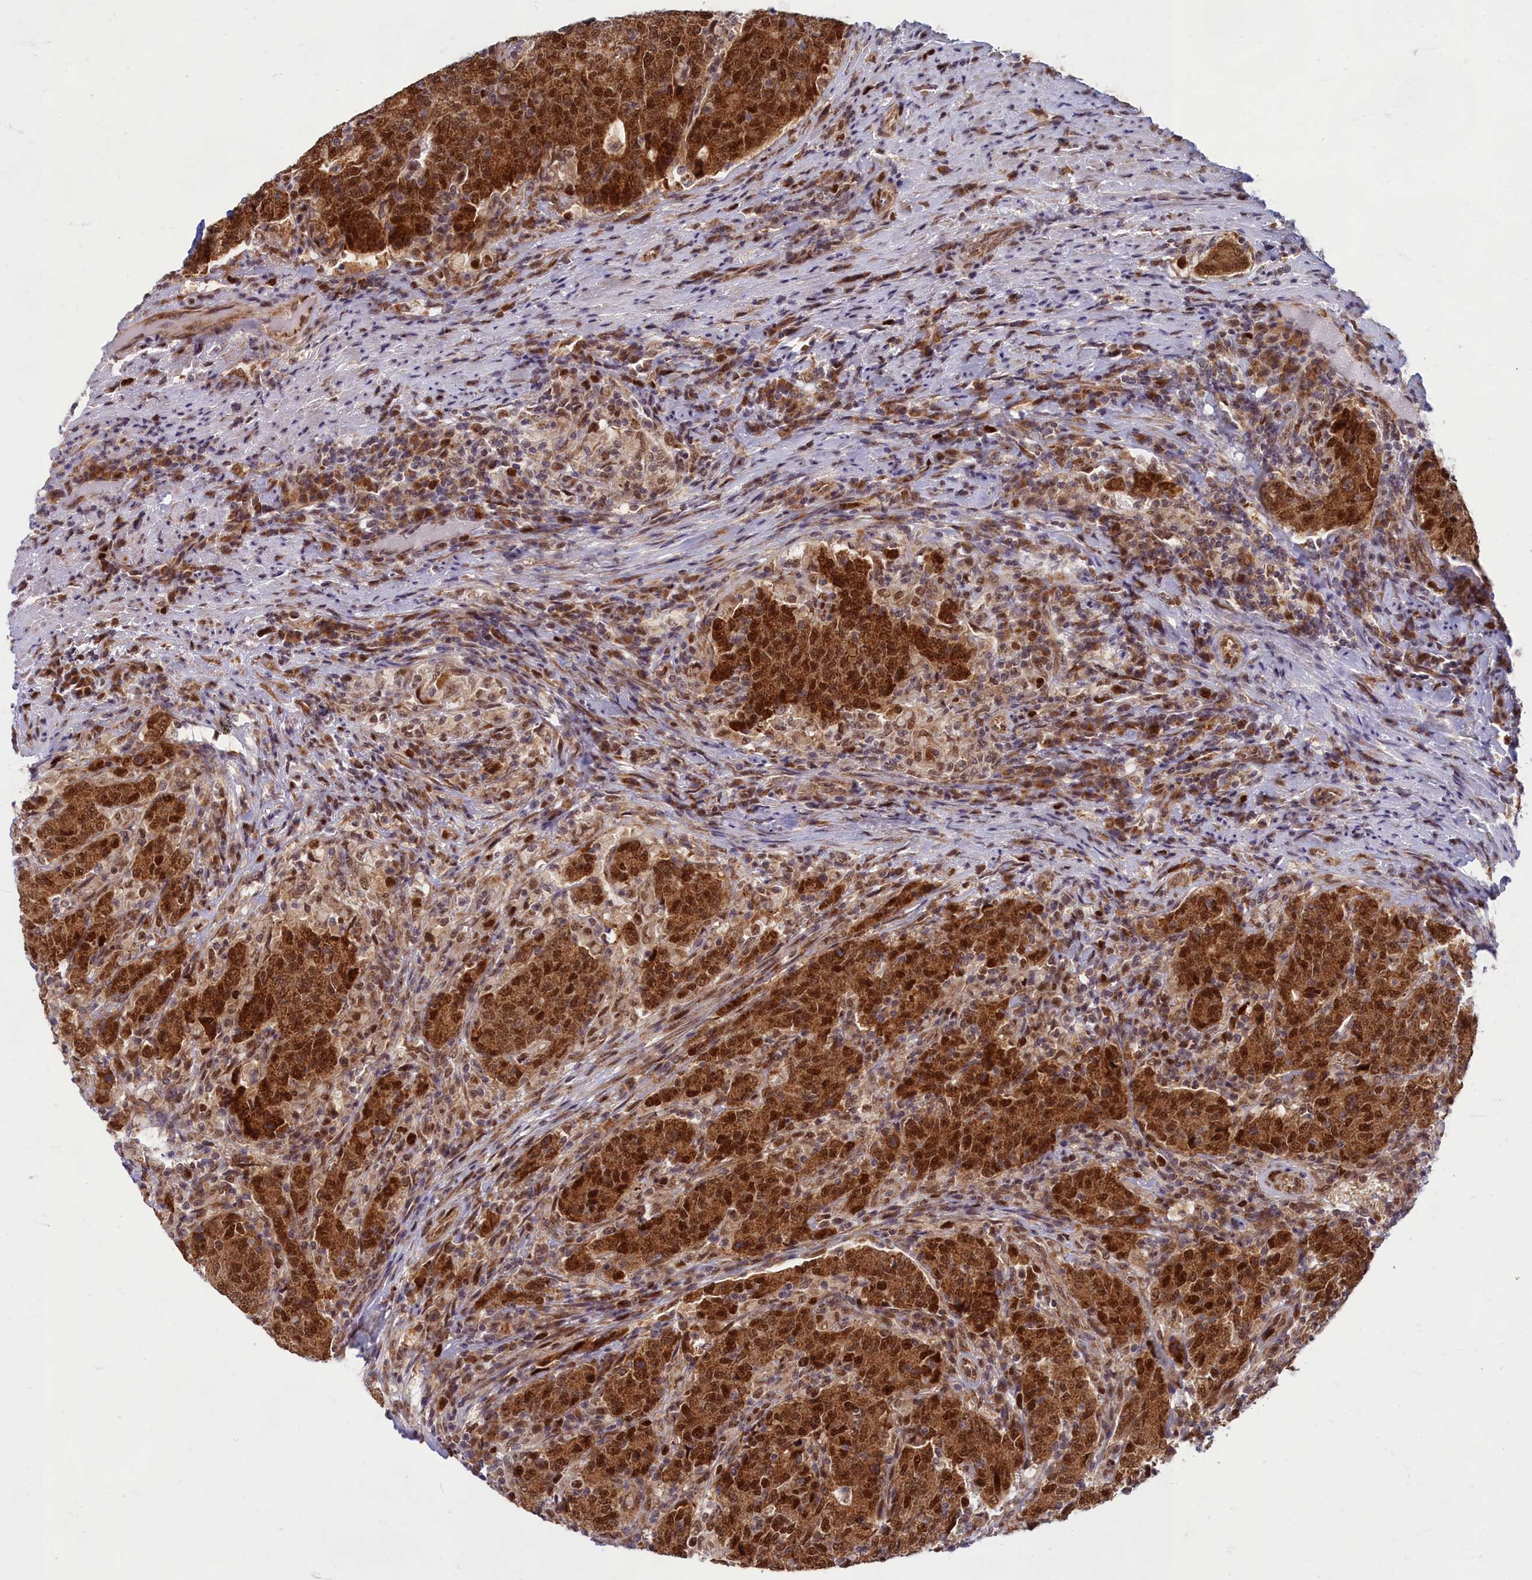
{"staining": {"intensity": "strong", "quantity": ">75%", "location": "cytoplasmic/membranous,nuclear"}, "tissue": "colorectal cancer", "cell_type": "Tumor cells", "image_type": "cancer", "snomed": [{"axis": "morphology", "description": "Adenocarcinoma, NOS"}, {"axis": "topography", "description": "Colon"}], "caption": "Human colorectal cancer stained for a protein (brown) reveals strong cytoplasmic/membranous and nuclear positive expression in about >75% of tumor cells.", "gene": "EARS2", "patient": {"sex": "female", "age": 75}}